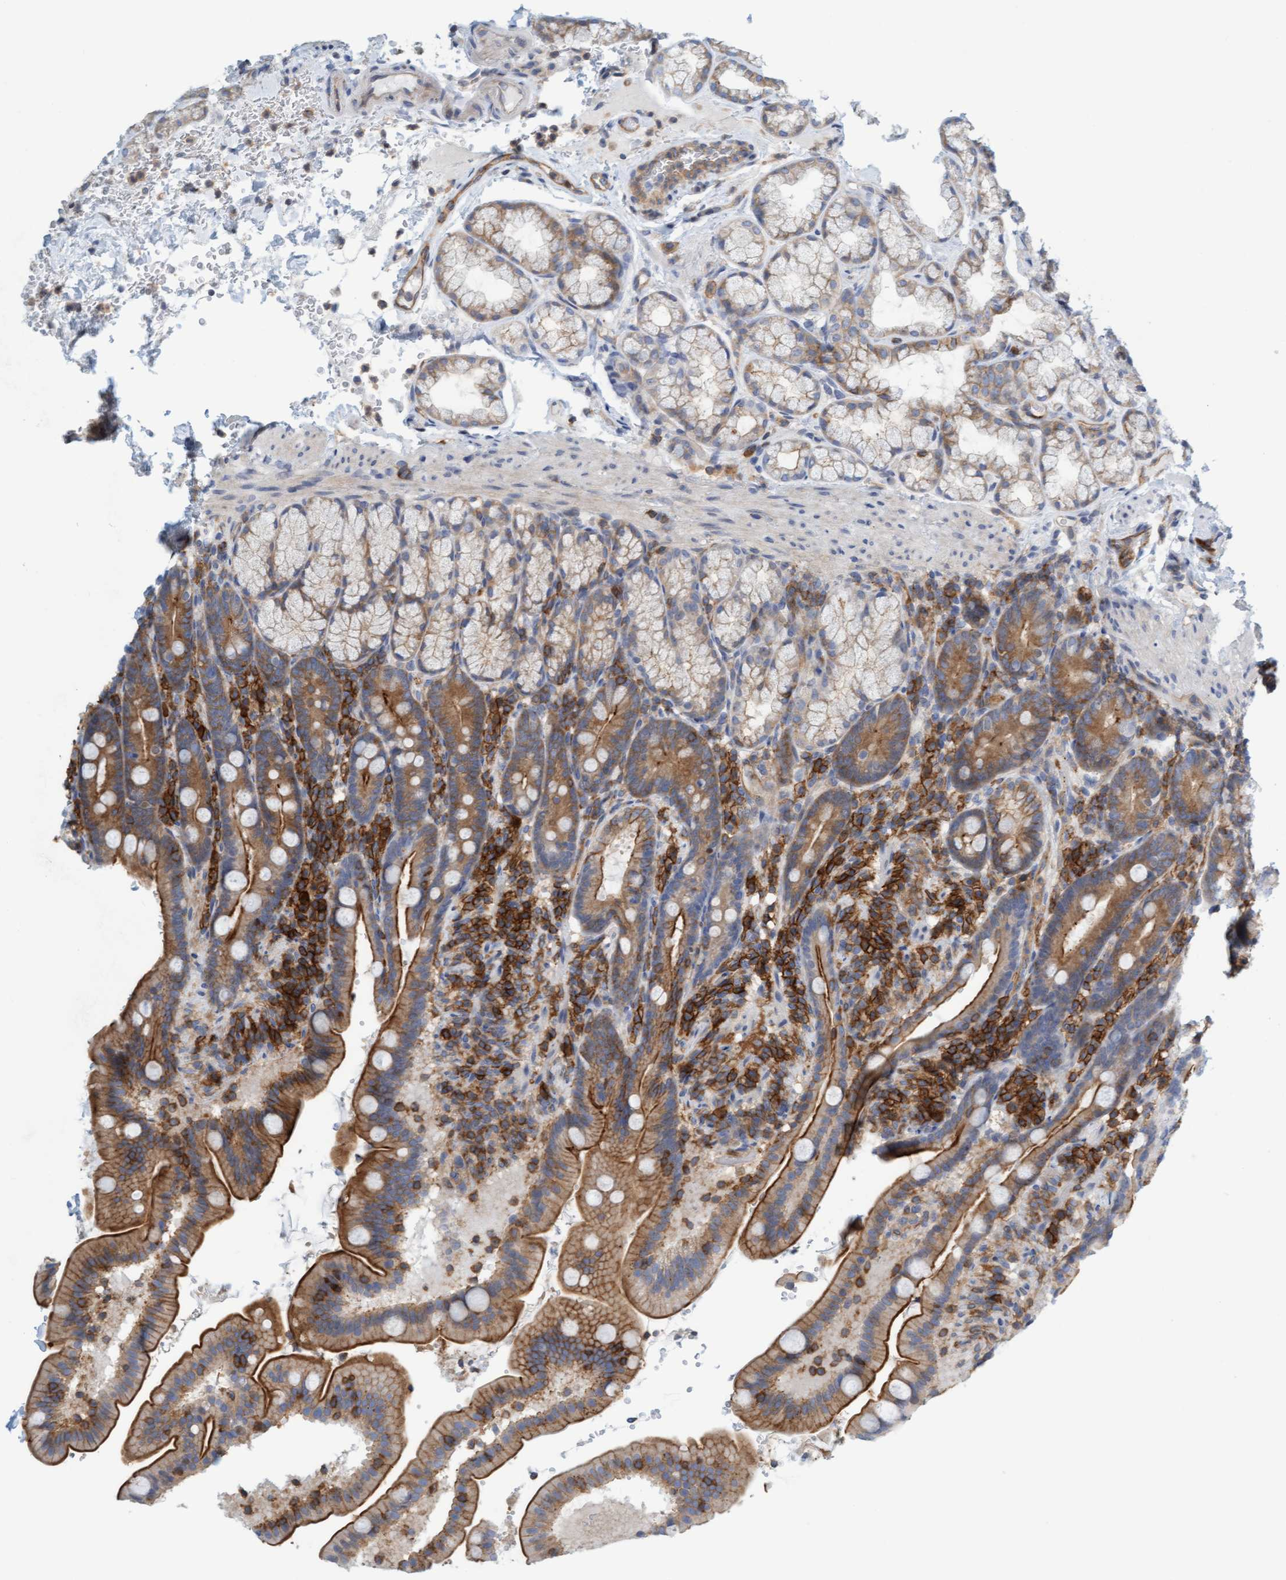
{"staining": {"intensity": "moderate", "quantity": "25%-75%", "location": "cytoplasmic/membranous"}, "tissue": "duodenum", "cell_type": "Glandular cells", "image_type": "normal", "snomed": [{"axis": "morphology", "description": "Normal tissue, NOS"}, {"axis": "topography", "description": "Duodenum"}], "caption": "Moderate cytoplasmic/membranous staining for a protein is identified in about 25%-75% of glandular cells of benign duodenum using IHC.", "gene": "PRKD2", "patient": {"sex": "male", "age": 54}}